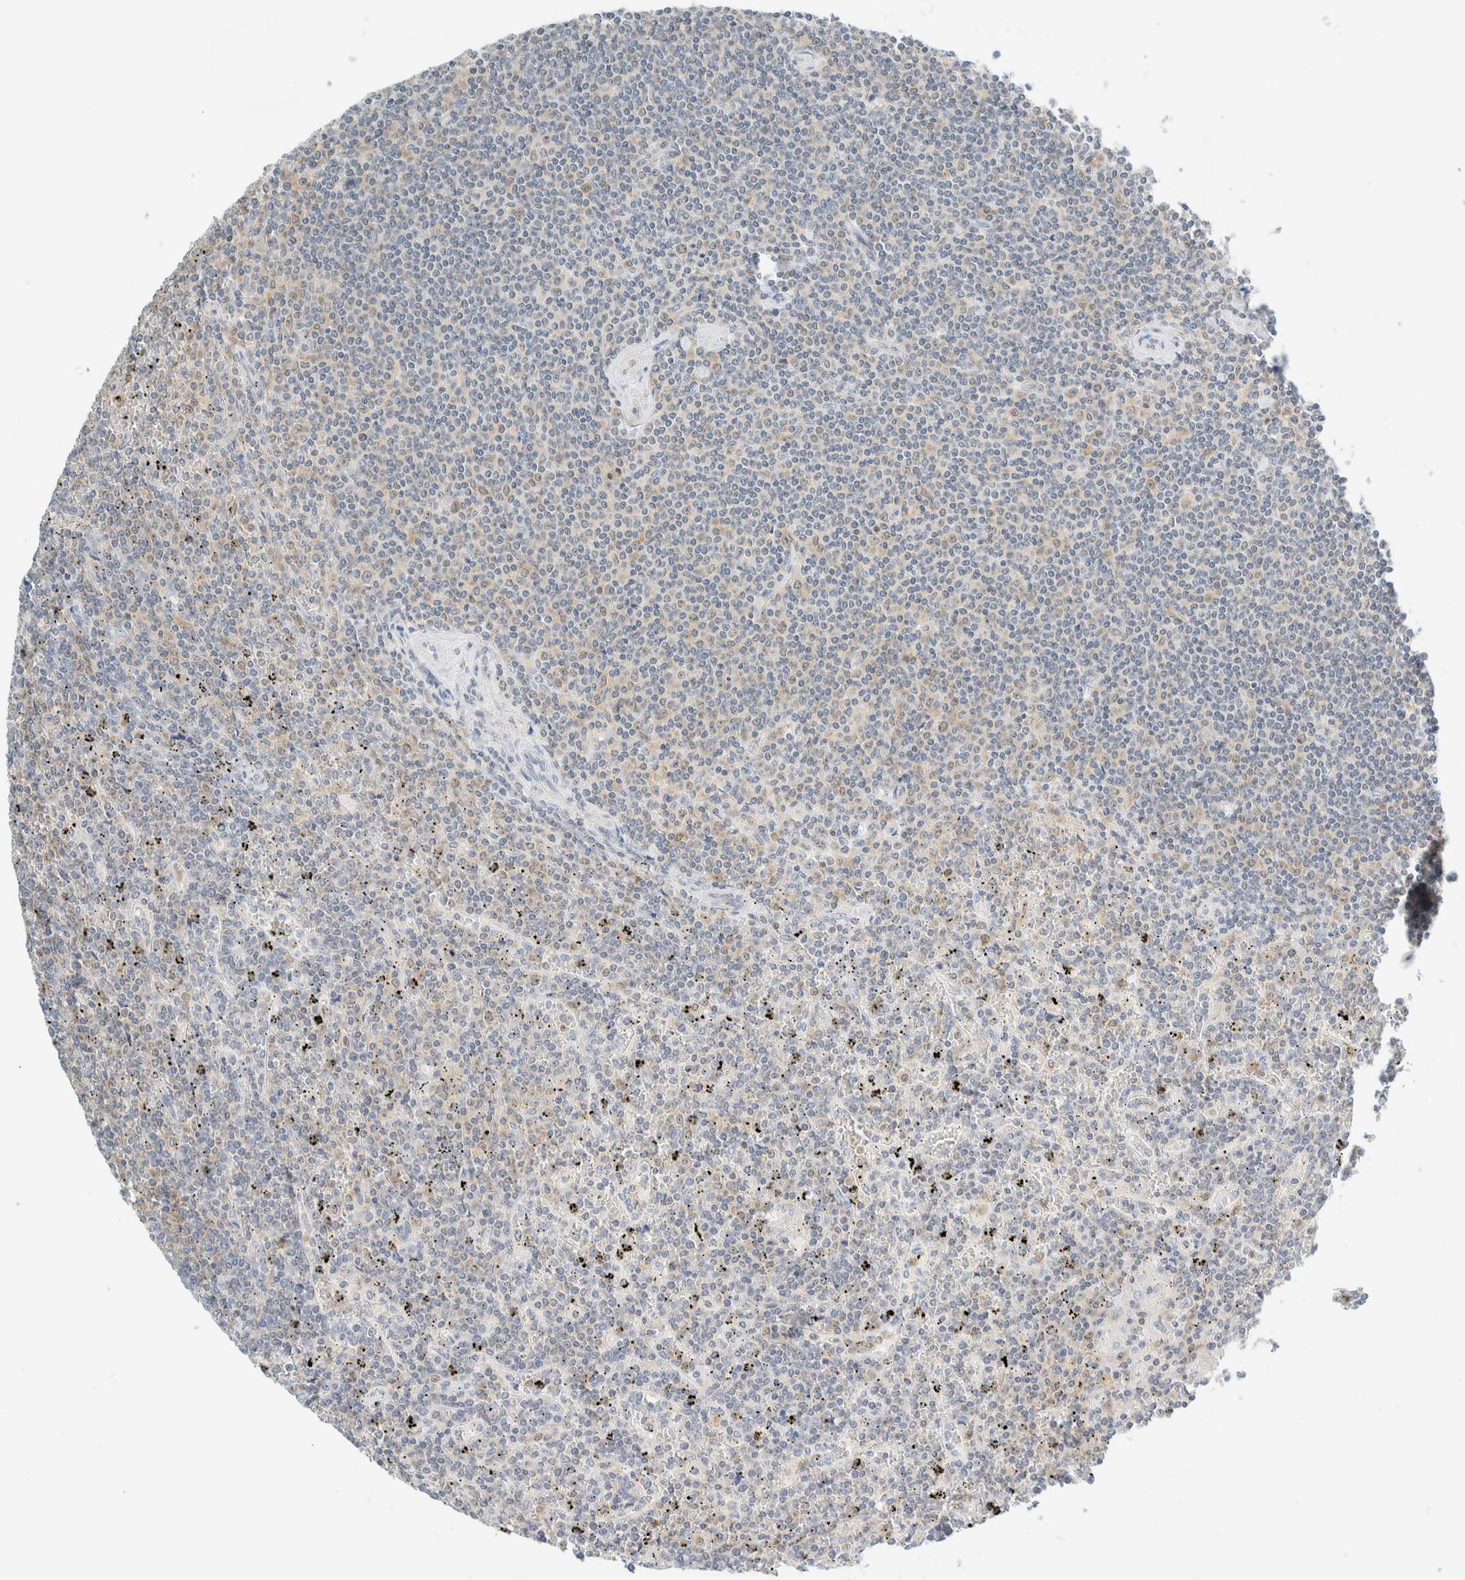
{"staining": {"intensity": "weak", "quantity": "<25%", "location": "cytoplasmic/membranous"}, "tissue": "lymphoma", "cell_type": "Tumor cells", "image_type": "cancer", "snomed": [{"axis": "morphology", "description": "Malignant lymphoma, non-Hodgkin's type, Low grade"}, {"axis": "topography", "description": "Spleen"}], "caption": "The image displays no significant staining in tumor cells of malignant lymphoma, non-Hodgkin's type (low-grade). Nuclei are stained in blue.", "gene": "NDE1", "patient": {"sex": "female", "age": 19}}